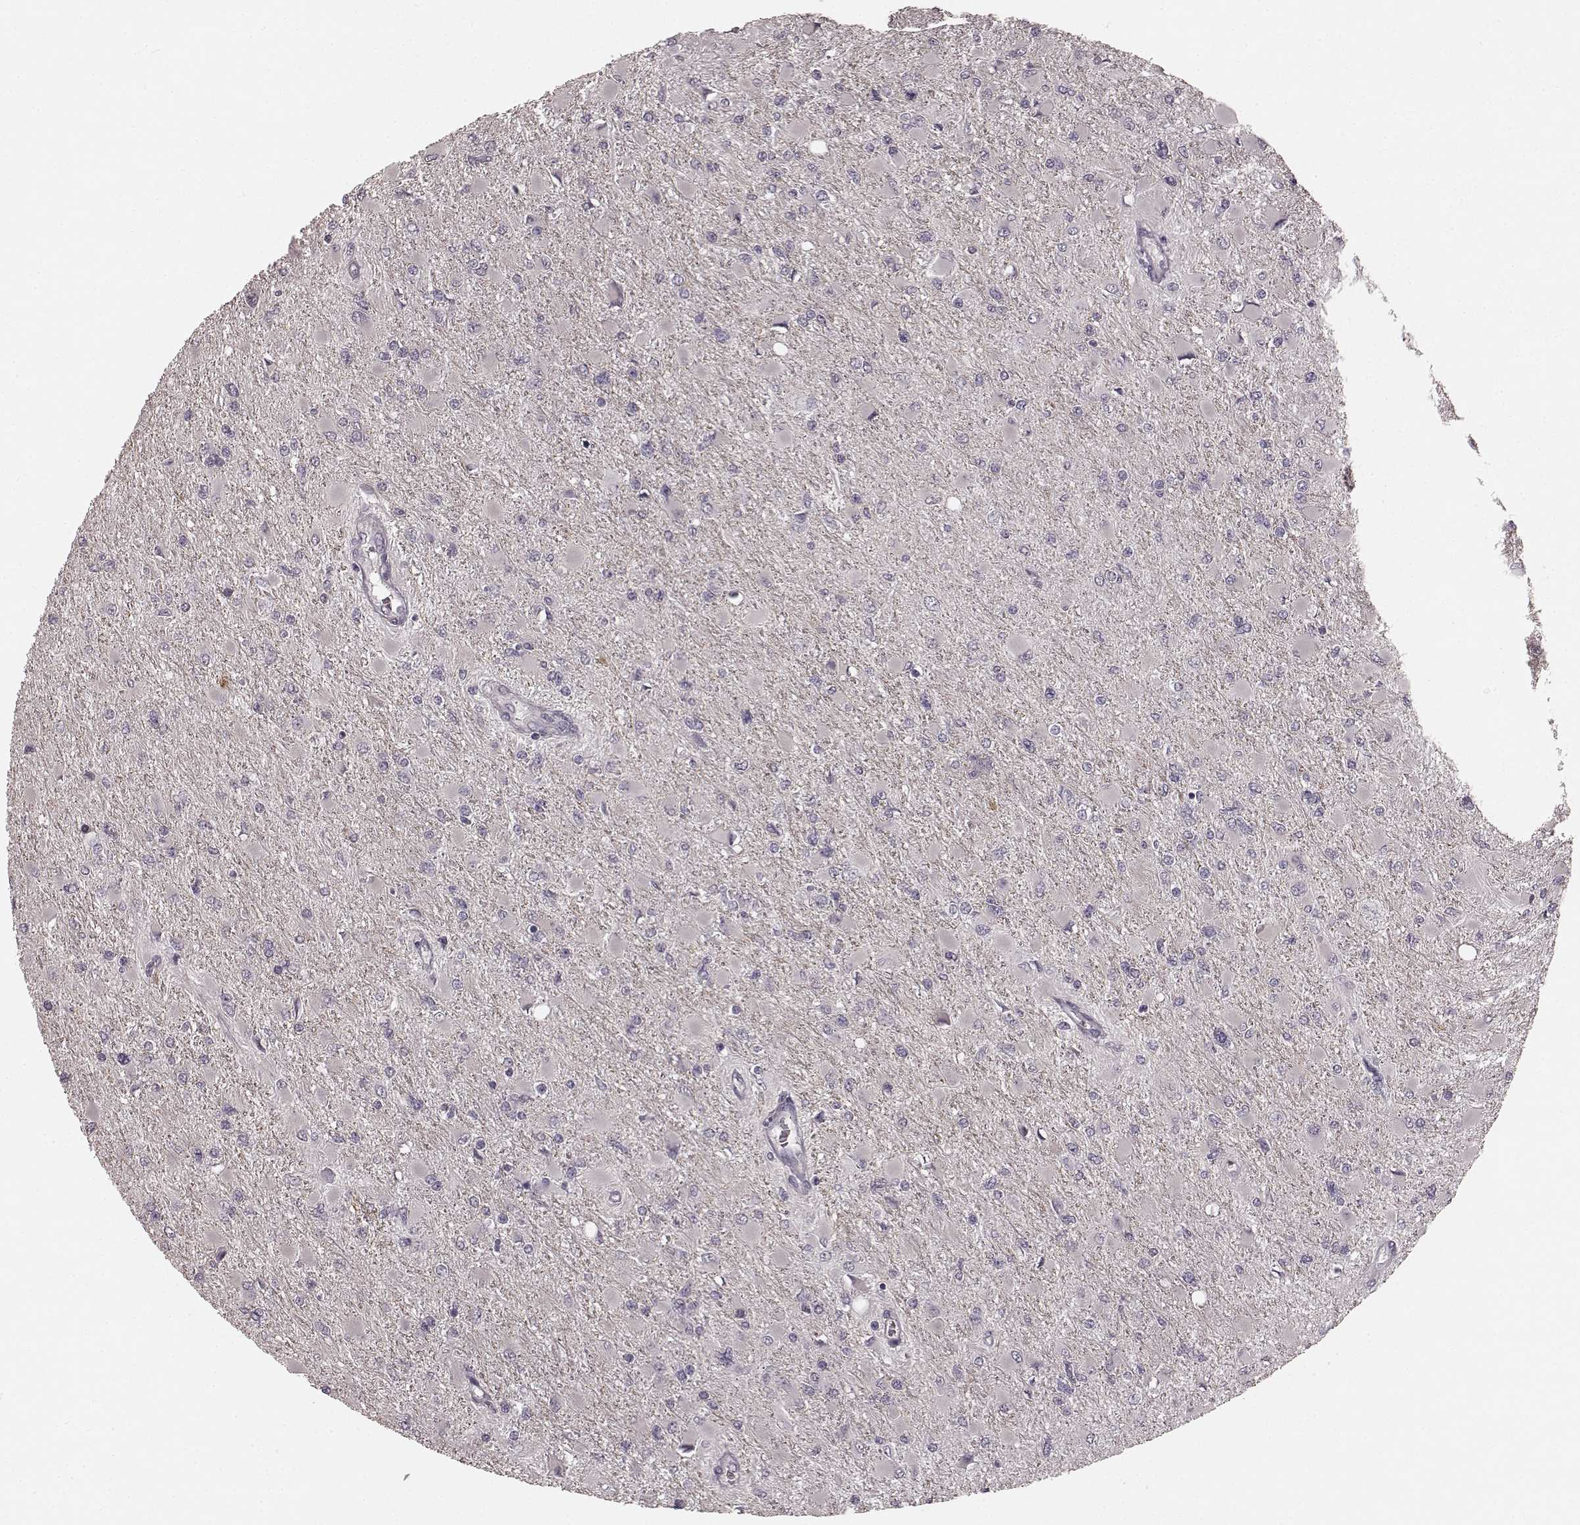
{"staining": {"intensity": "negative", "quantity": "none", "location": "none"}, "tissue": "glioma", "cell_type": "Tumor cells", "image_type": "cancer", "snomed": [{"axis": "morphology", "description": "Glioma, malignant, High grade"}, {"axis": "topography", "description": "Cerebral cortex"}], "caption": "Tumor cells are negative for brown protein staining in glioma. (DAB immunohistochemistry with hematoxylin counter stain).", "gene": "PRKCE", "patient": {"sex": "female", "age": 36}}